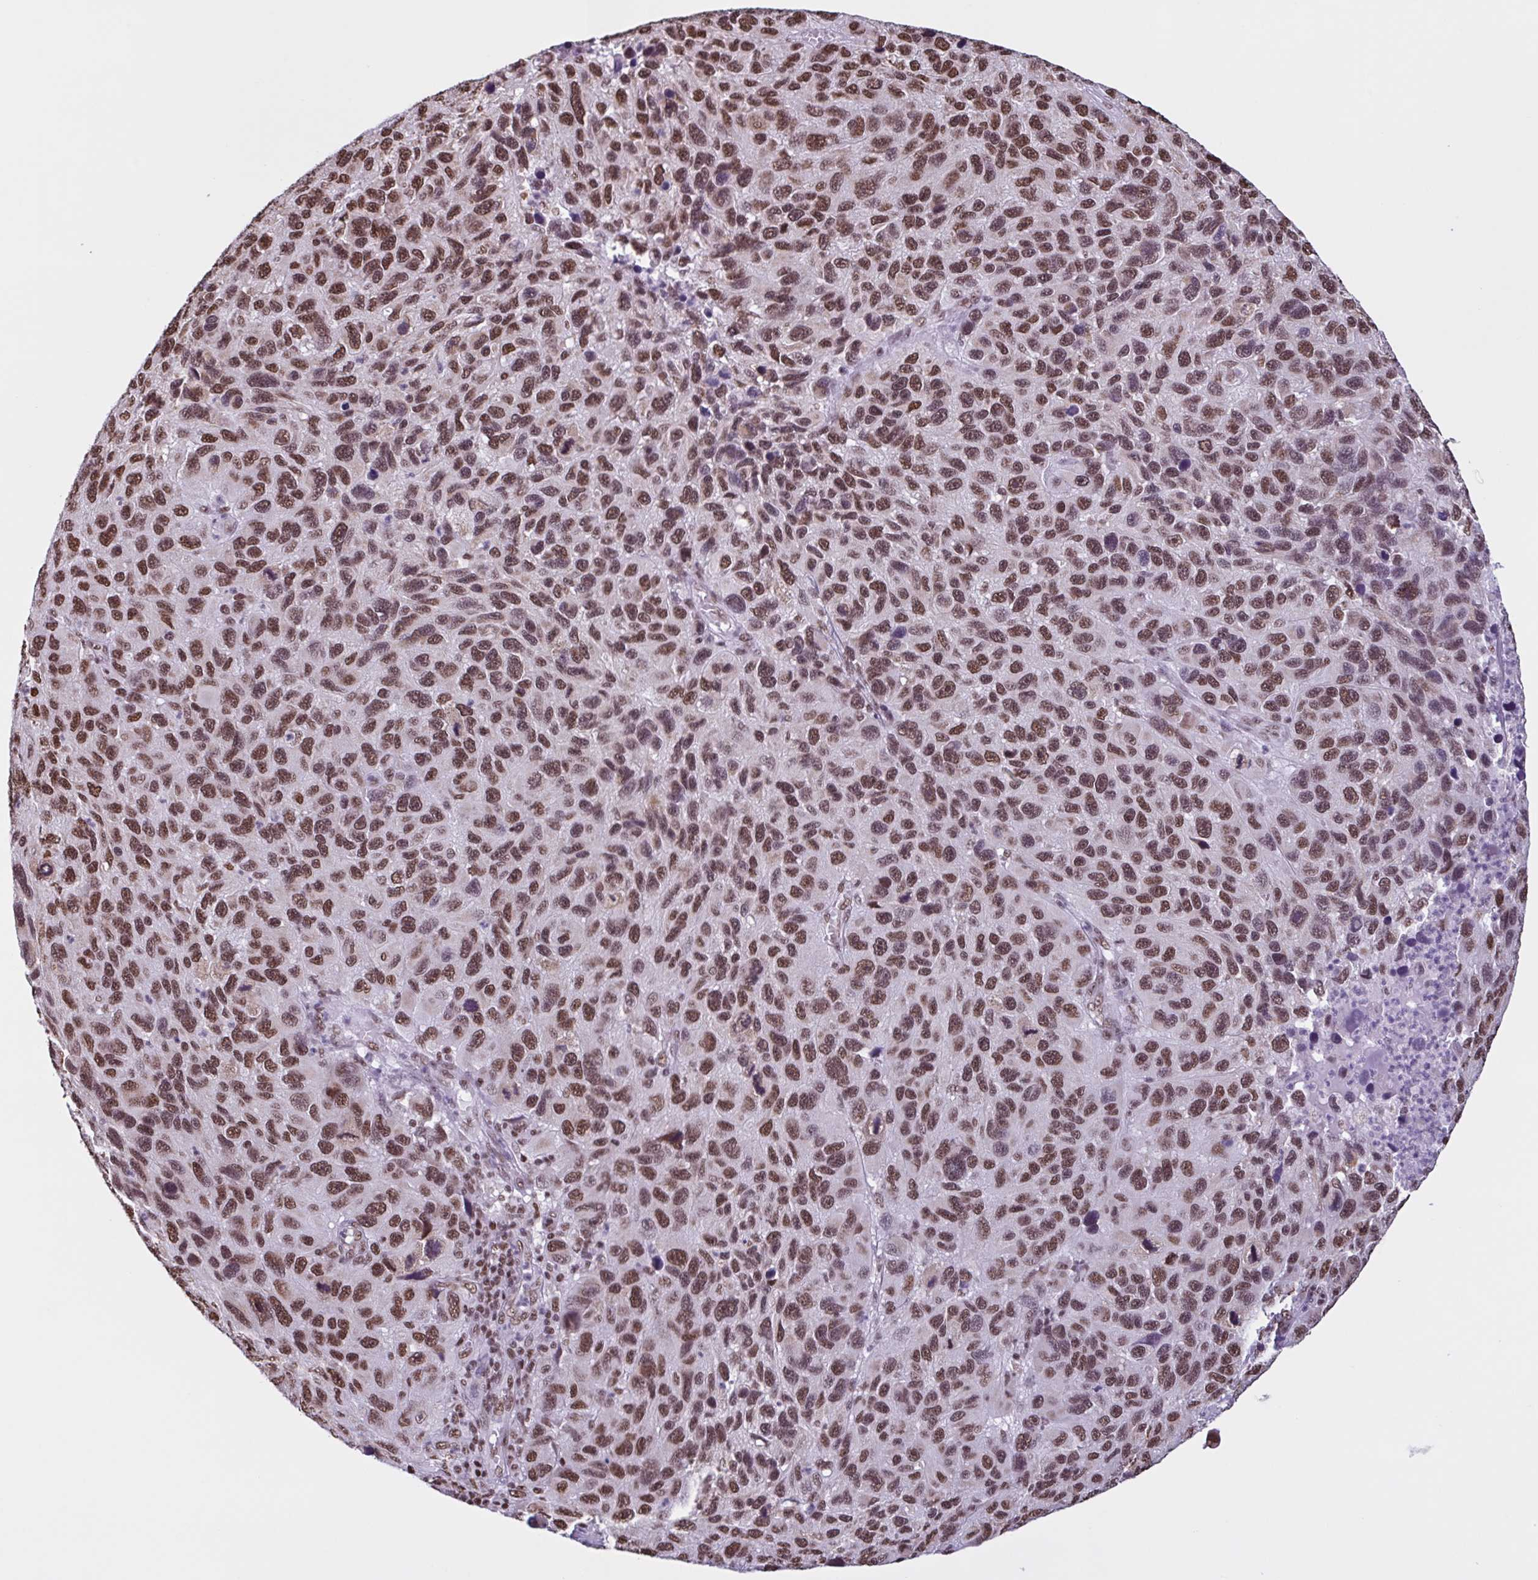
{"staining": {"intensity": "strong", "quantity": ">75%", "location": "nuclear"}, "tissue": "melanoma", "cell_type": "Tumor cells", "image_type": "cancer", "snomed": [{"axis": "morphology", "description": "Malignant melanoma, NOS"}, {"axis": "topography", "description": "Skin"}], "caption": "Immunohistochemistry (IHC) photomicrograph of neoplastic tissue: human malignant melanoma stained using IHC exhibits high levels of strong protein expression localized specifically in the nuclear of tumor cells, appearing as a nuclear brown color.", "gene": "TIMM21", "patient": {"sex": "male", "age": 53}}